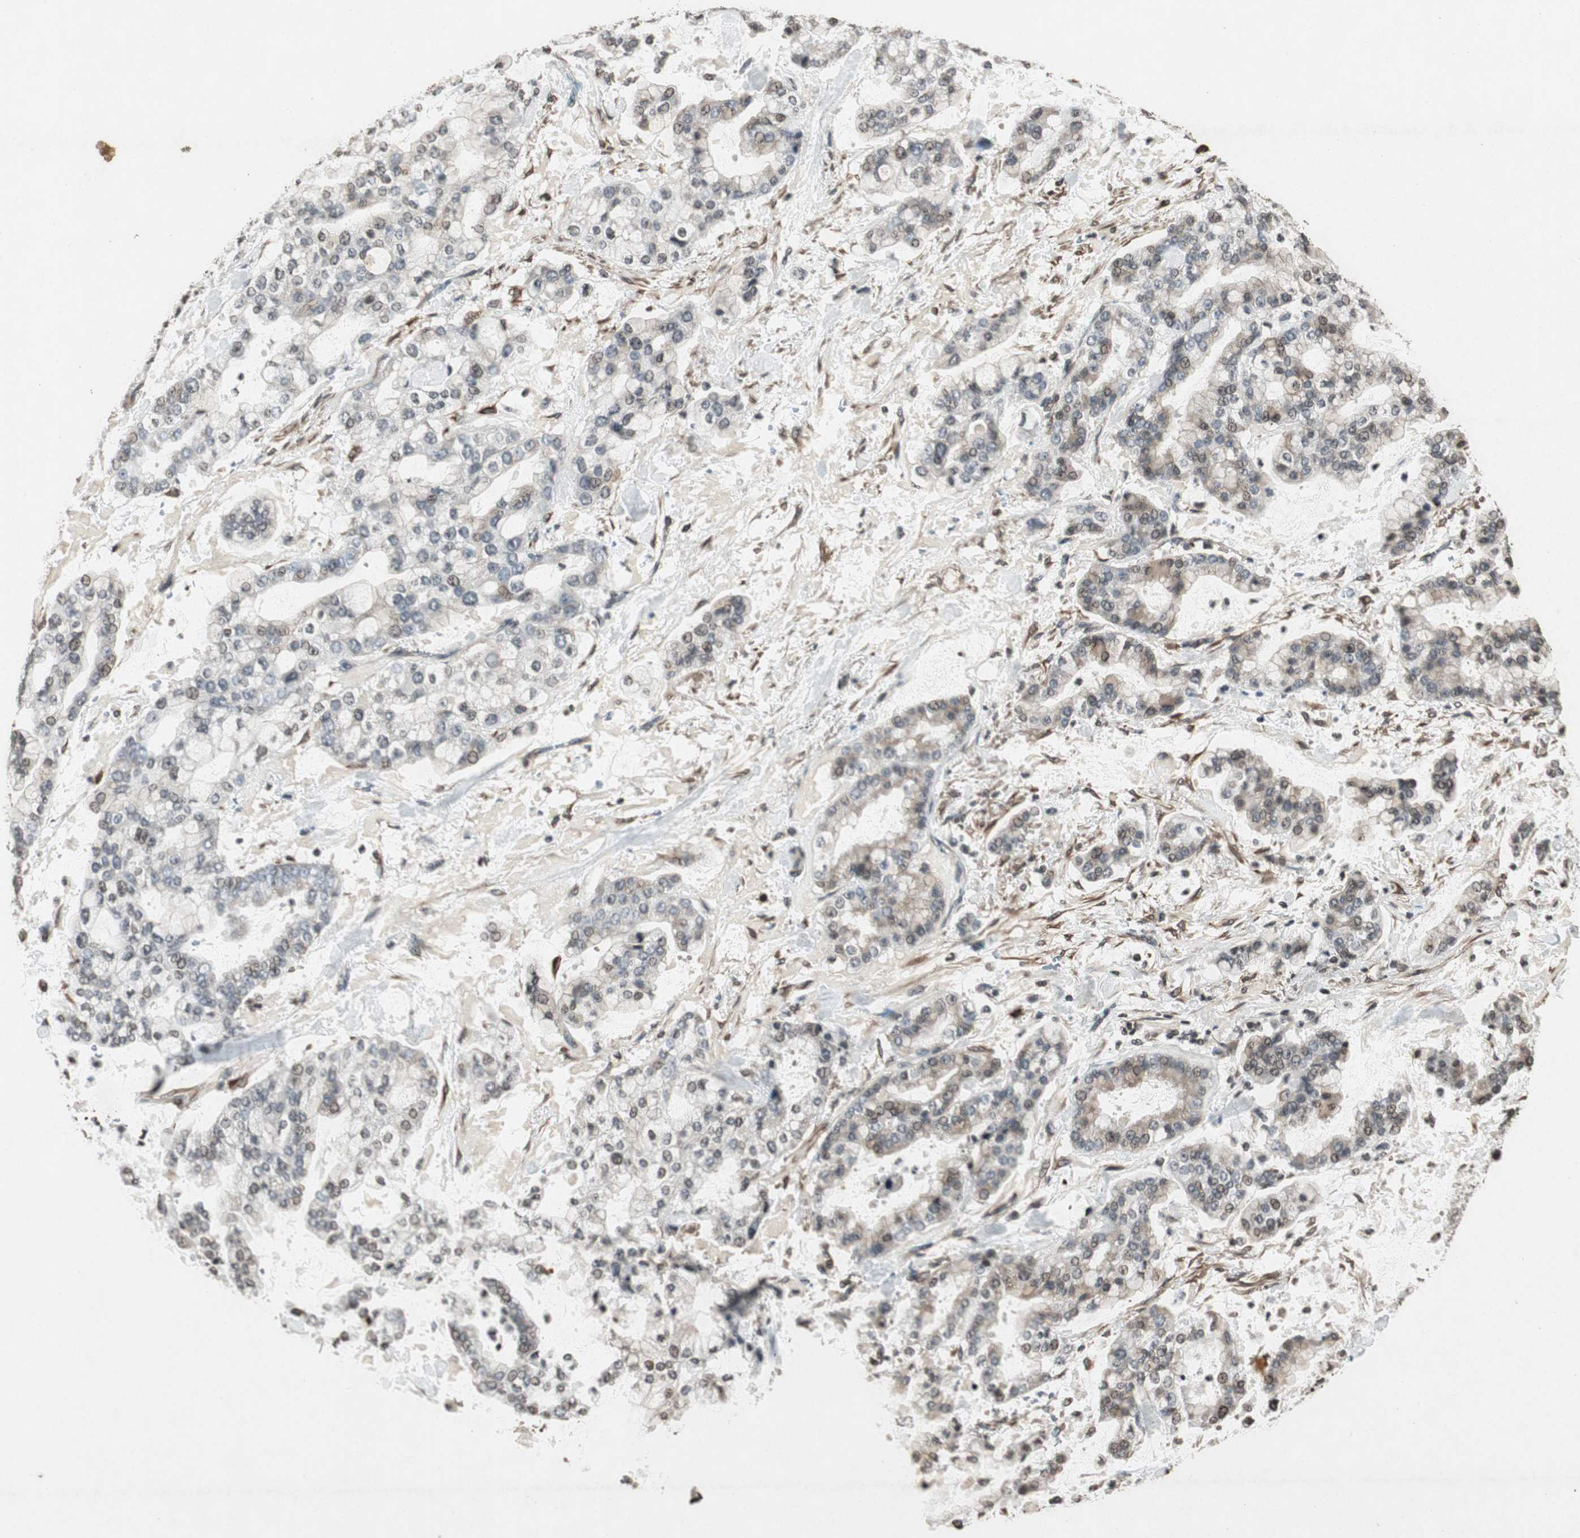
{"staining": {"intensity": "weak", "quantity": "25%-75%", "location": "cytoplasmic/membranous,nuclear"}, "tissue": "stomach cancer", "cell_type": "Tumor cells", "image_type": "cancer", "snomed": [{"axis": "morphology", "description": "Normal tissue, NOS"}, {"axis": "morphology", "description": "Adenocarcinoma, NOS"}, {"axis": "topography", "description": "Stomach, upper"}, {"axis": "topography", "description": "Stomach"}], "caption": "This is a photomicrograph of immunohistochemistry staining of stomach cancer (adenocarcinoma), which shows weak positivity in the cytoplasmic/membranous and nuclear of tumor cells.", "gene": "PRKG1", "patient": {"sex": "male", "age": 76}}